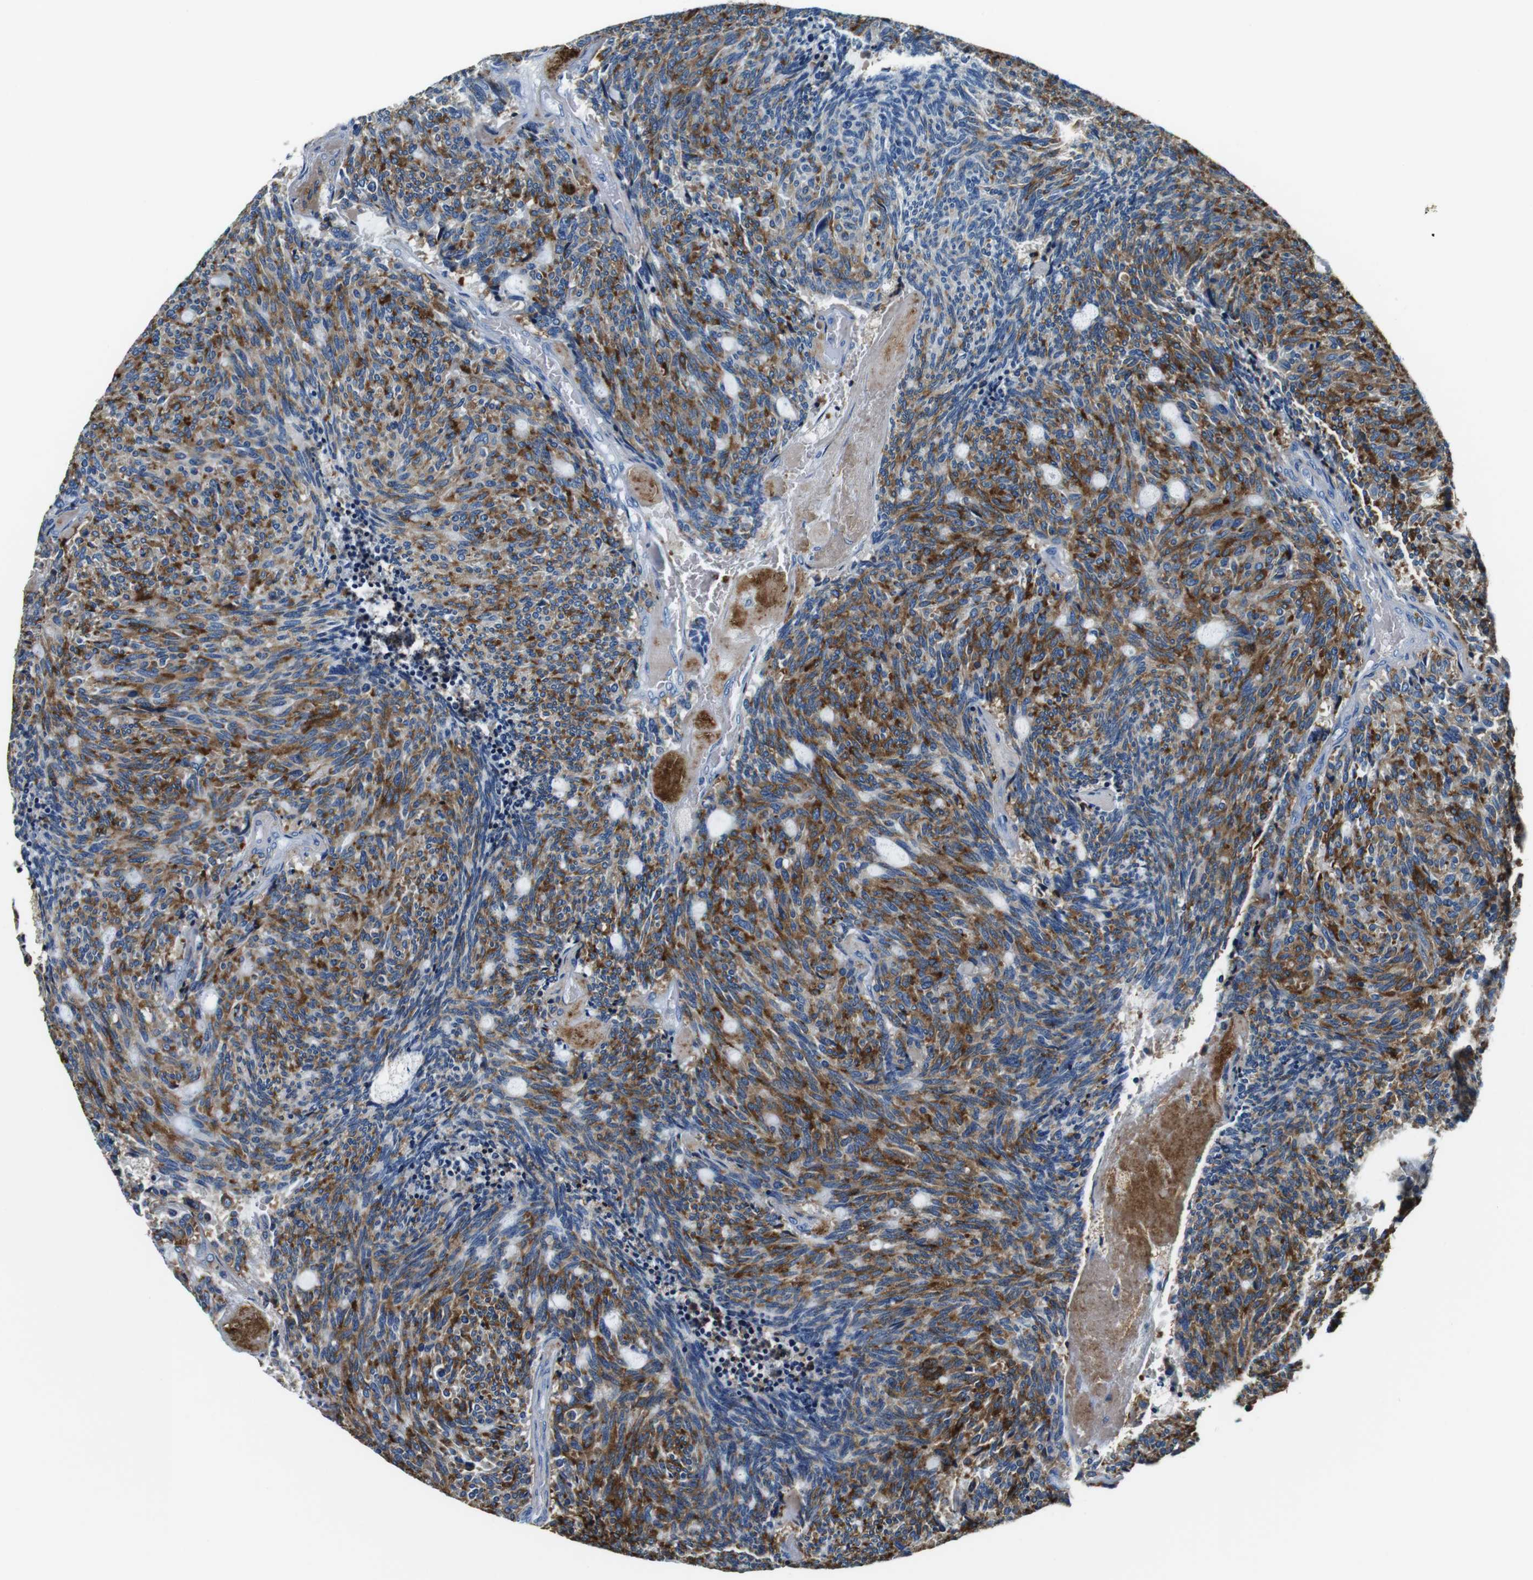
{"staining": {"intensity": "strong", "quantity": ">75%", "location": "cytoplasmic/membranous"}, "tissue": "carcinoid", "cell_type": "Tumor cells", "image_type": "cancer", "snomed": [{"axis": "morphology", "description": "Carcinoid, malignant, NOS"}, {"axis": "topography", "description": "Pancreas"}], "caption": "Tumor cells reveal high levels of strong cytoplasmic/membranous positivity in about >75% of cells in malignant carcinoid.", "gene": "ELANE", "patient": {"sex": "female", "age": 54}}